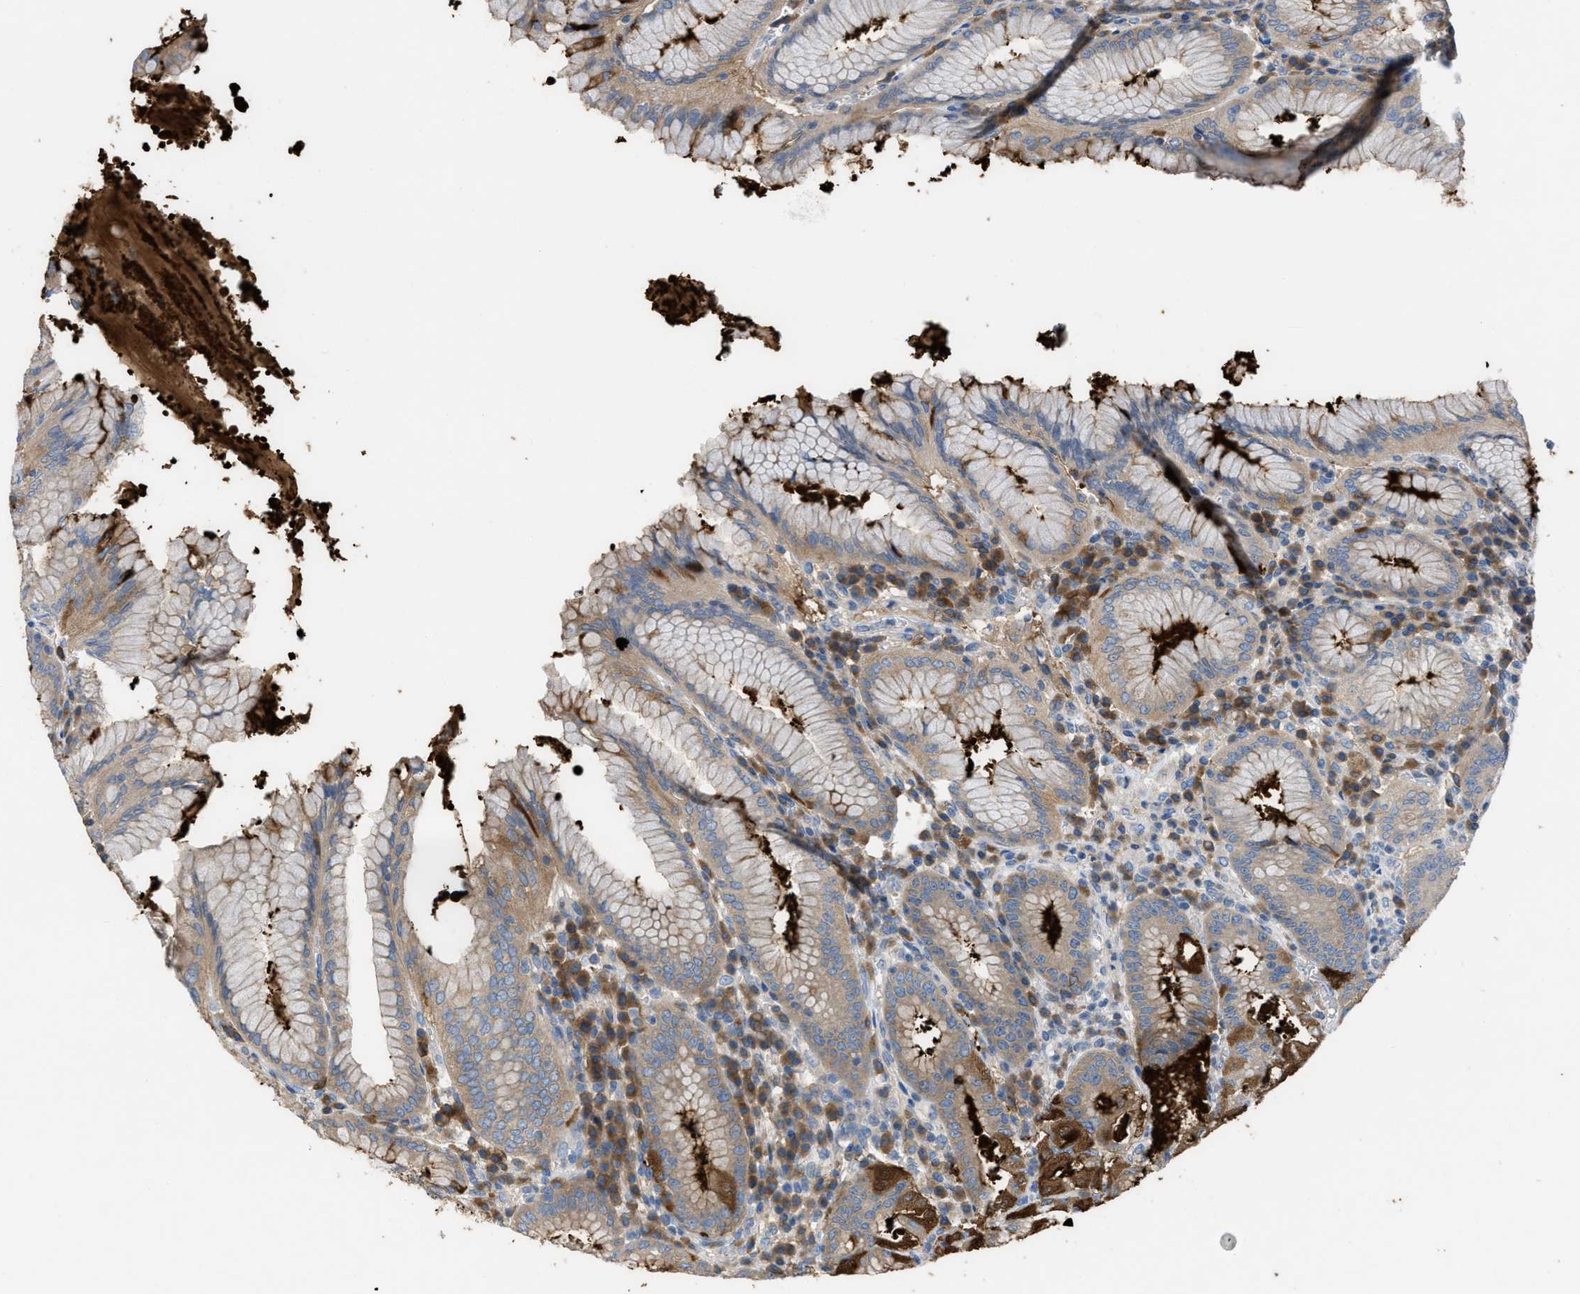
{"staining": {"intensity": "strong", "quantity": "25%-75%", "location": "cytoplasmic/membranous"}, "tissue": "stomach", "cell_type": "Glandular cells", "image_type": "normal", "snomed": [{"axis": "morphology", "description": "Normal tissue, NOS"}, {"axis": "topography", "description": "Stomach"}, {"axis": "topography", "description": "Stomach, lower"}], "caption": "IHC micrograph of normal stomach: stomach stained using immunohistochemistry displays high levels of strong protein expression localized specifically in the cytoplasmic/membranous of glandular cells, appearing as a cytoplasmic/membranous brown color.", "gene": "UBA5", "patient": {"sex": "female", "age": 56}}